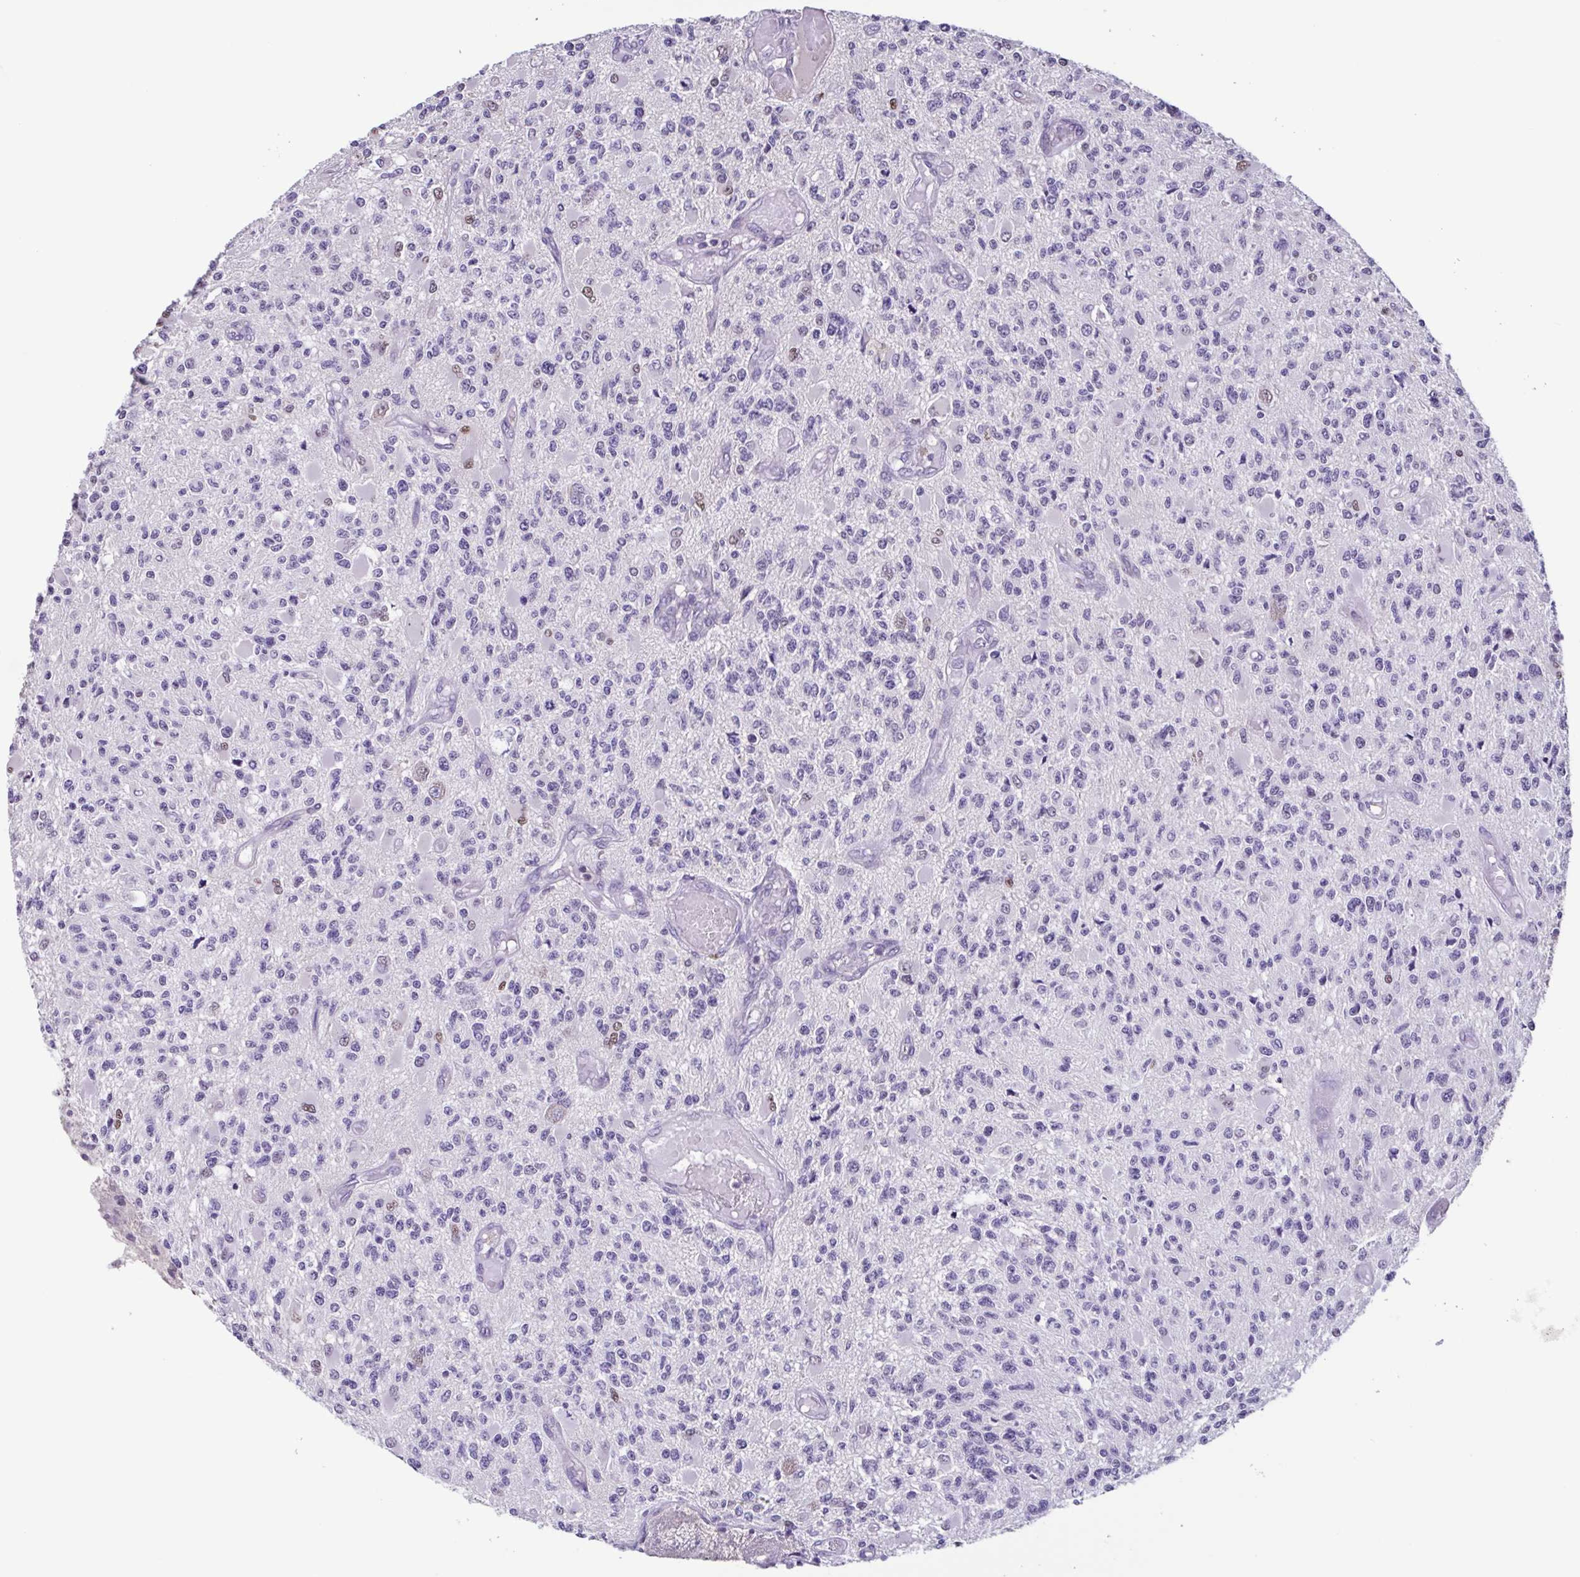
{"staining": {"intensity": "negative", "quantity": "none", "location": "none"}, "tissue": "glioma", "cell_type": "Tumor cells", "image_type": "cancer", "snomed": [{"axis": "morphology", "description": "Glioma, malignant, High grade"}, {"axis": "topography", "description": "Brain"}], "caption": "Tumor cells are negative for protein expression in human glioma.", "gene": "ACTRT3", "patient": {"sex": "female", "age": 63}}